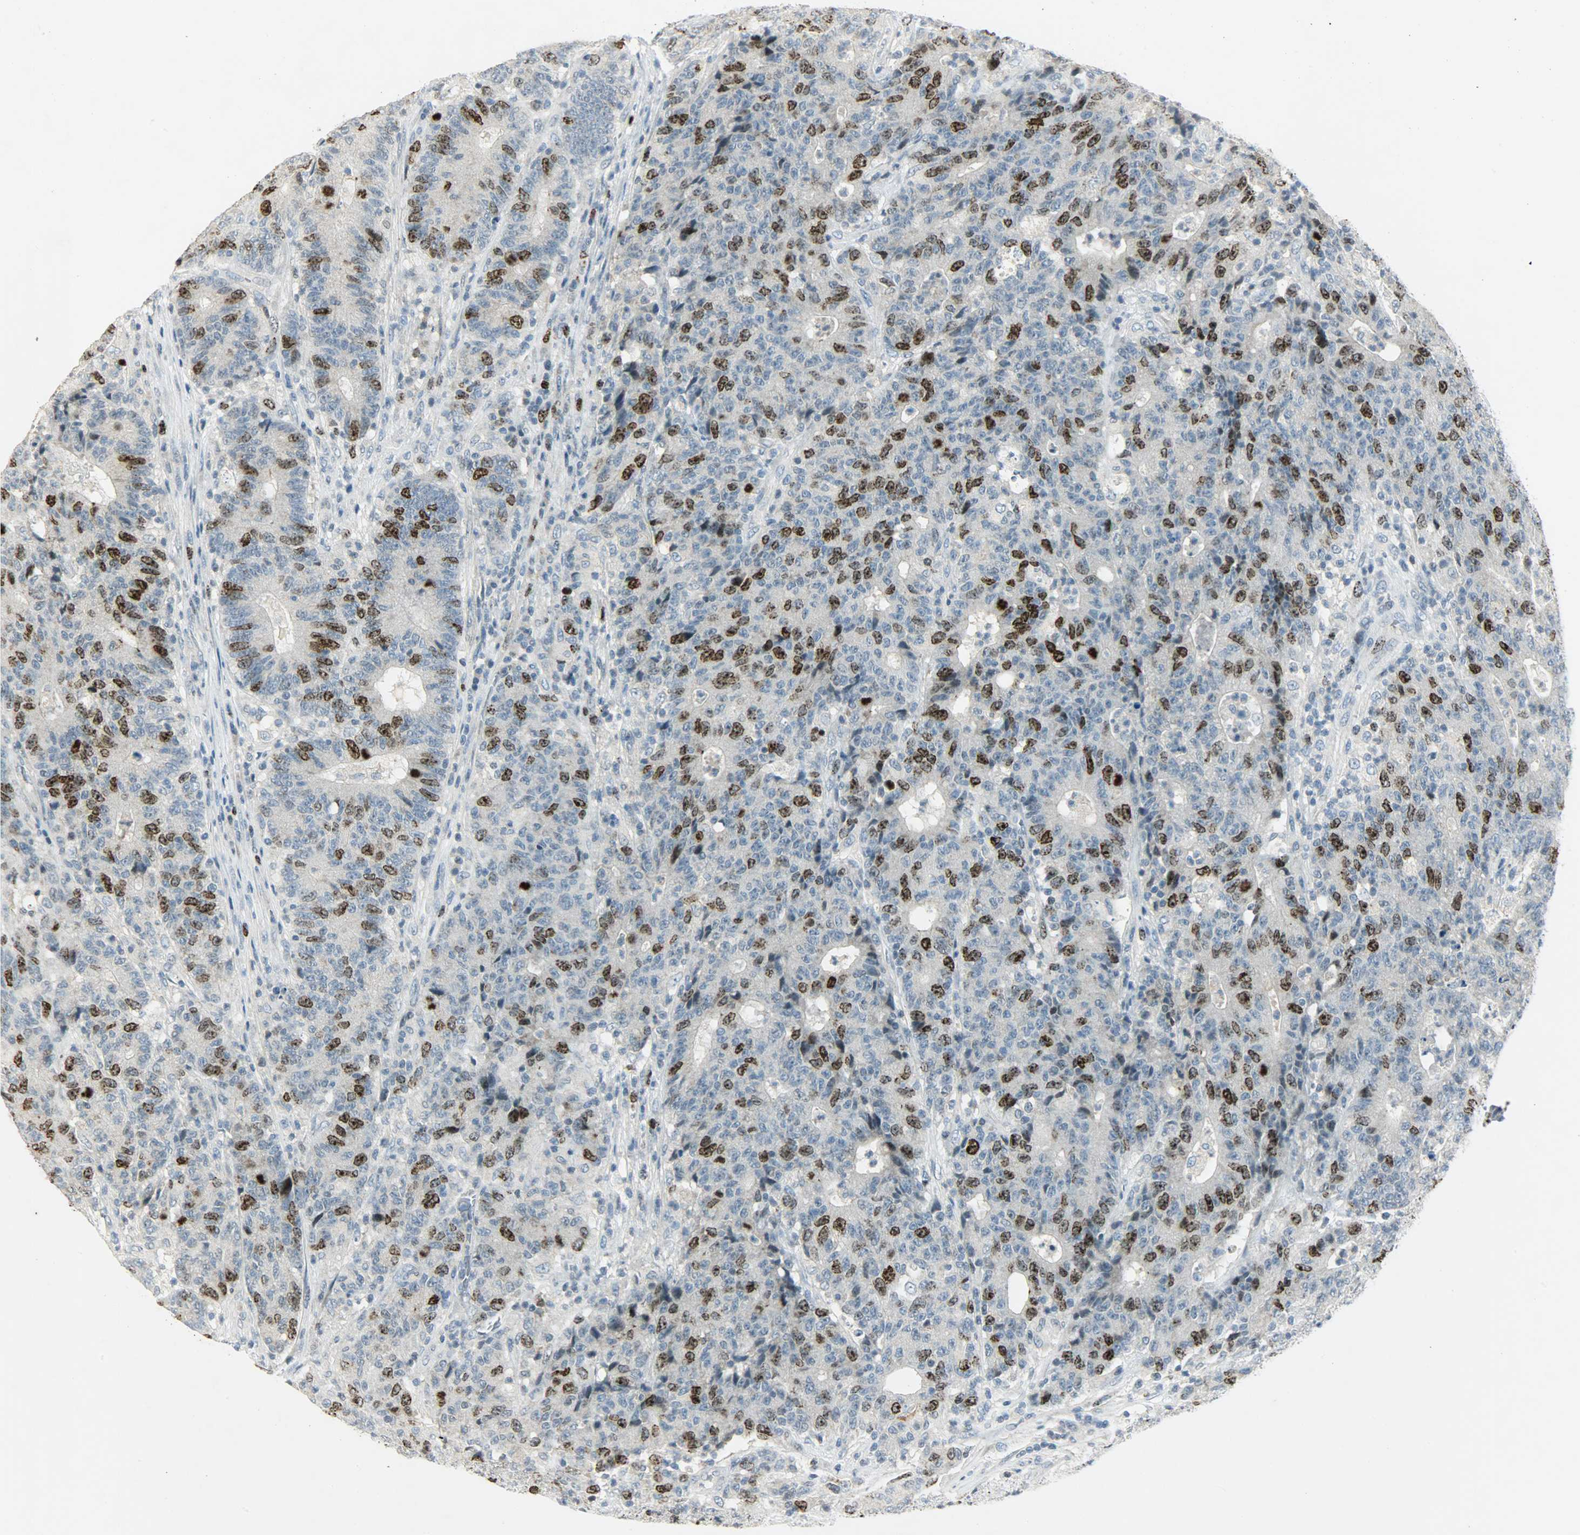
{"staining": {"intensity": "strong", "quantity": "25%-75%", "location": "nuclear"}, "tissue": "colorectal cancer", "cell_type": "Tumor cells", "image_type": "cancer", "snomed": [{"axis": "morphology", "description": "Normal tissue, NOS"}, {"axis": "morphology", "description": "Adenocarcinoma, NOS"}, {"axis": "topography", "description": "Colon"}], "caption": "Adenocarcinoma (colorectal) stained with immunohistochemistry (IHC) reveals strong nuclear positivity in approximately 25%-75% of tumor cells. The staining was performed using DAB (3,3'-diaminobenzidine) to visualize the protein expression in brown, while the nuclei were stained in blue with hematoxylin (Magnification: 20x).", "gene": "AURKB", "patient": {"sex": "female", "age": 75}}